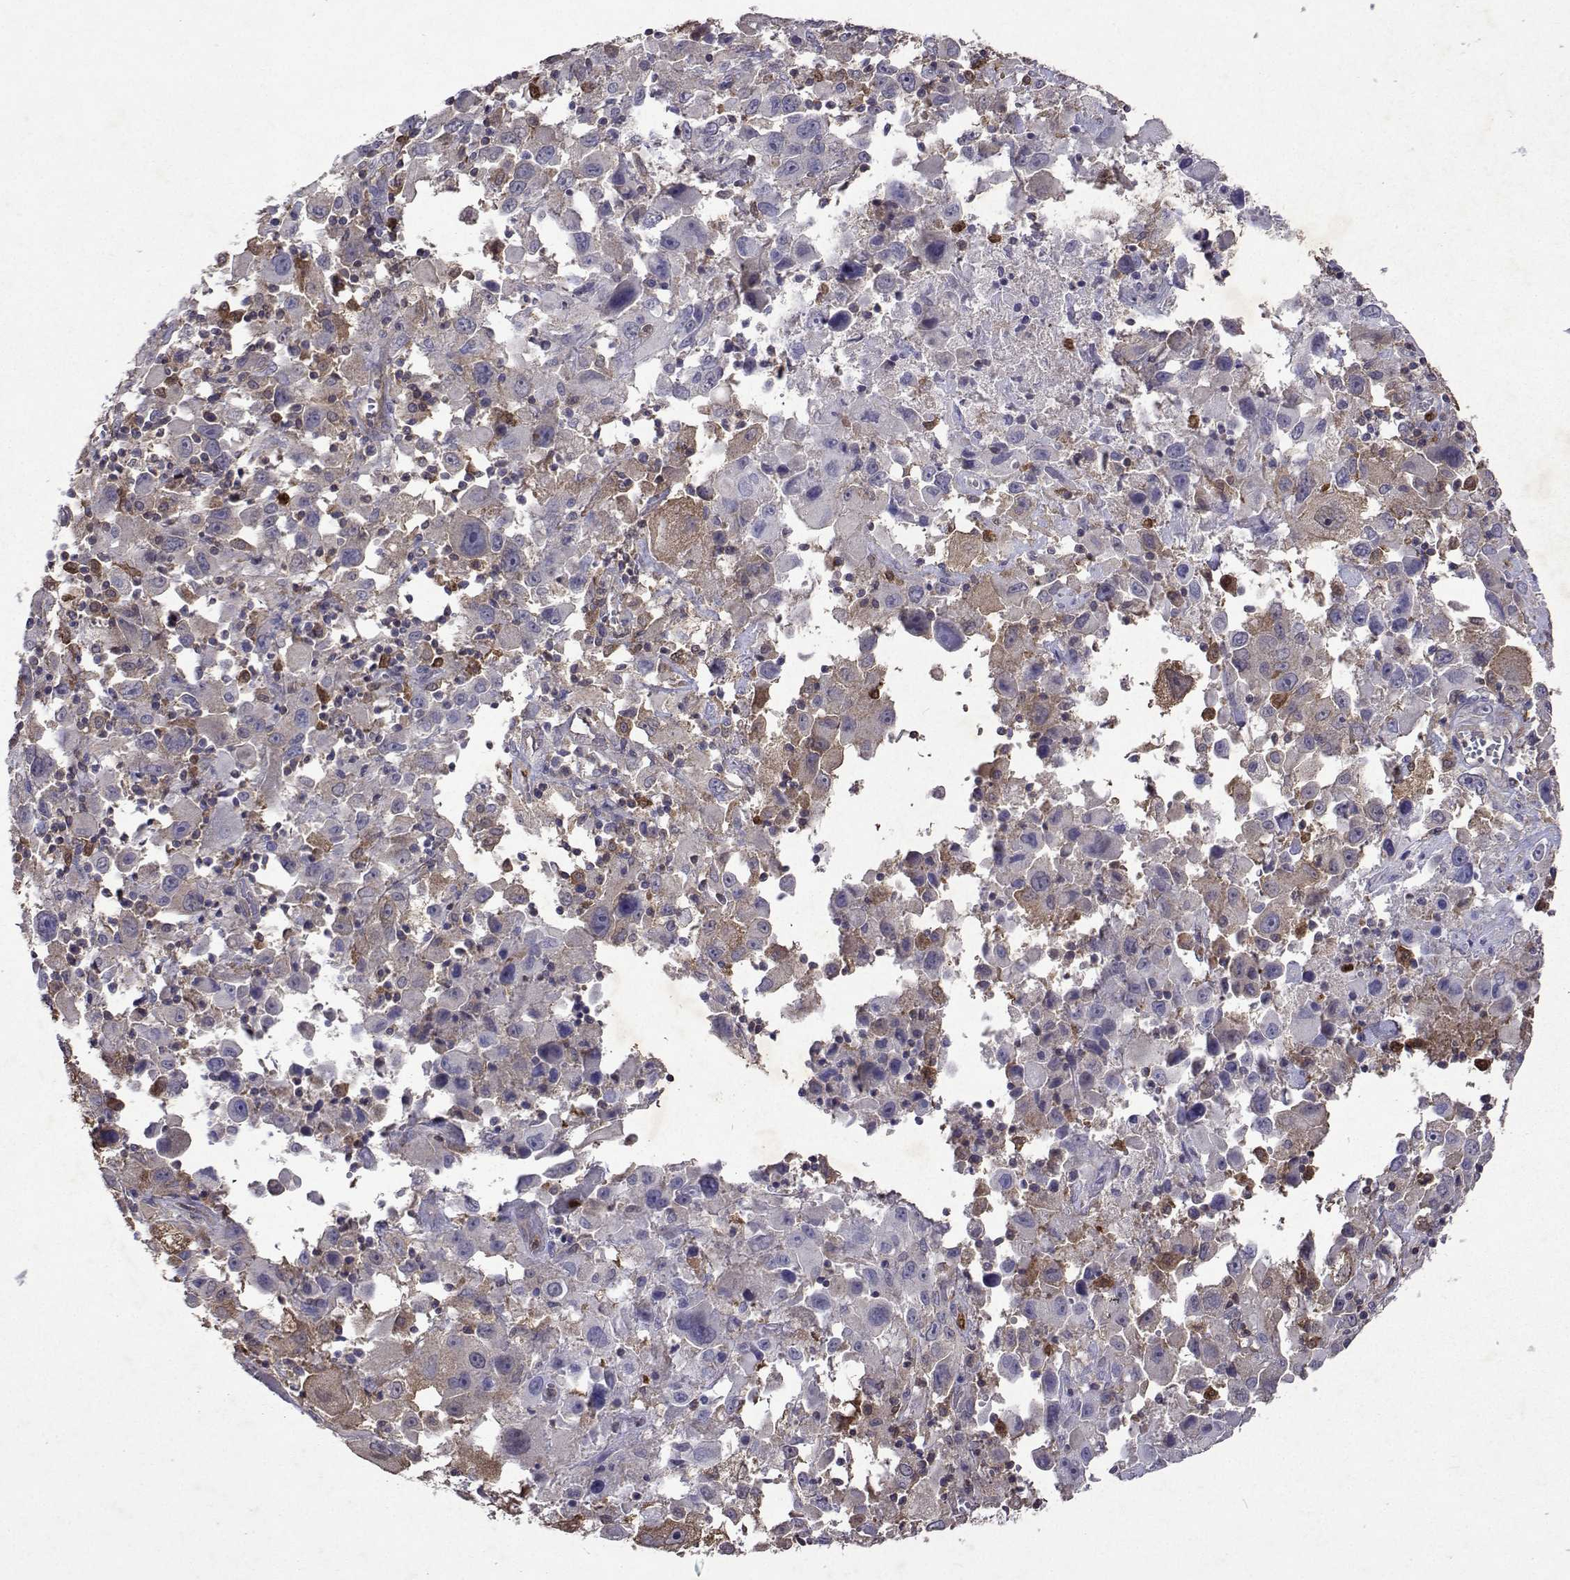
{"staining": {"intensity": "negative", "quantity": "none", "location": "none"}, "tissue": "melanoma", "cell_type": "Tumor cells", "image_type": "cancer", "snomed": [{"axis": "morphology", "description": "Malignant melanoma, Metastatic site"}, {"axis": "topography", "description": "Soft tissue"}], "caption": "Immunohistochemistry (IHC) of malignant melanoma (metastatic site) exhibits no positivity in tumor cells. The staining was performed using DAB (3,3'-diaminobenzidine) to visualize the protein expression in brown, while the nuclei were stained in blue with hematoxylin (Magnification: 20x).", "gene": "APAF1", "patient": {"sex": "male", "age": 50}}